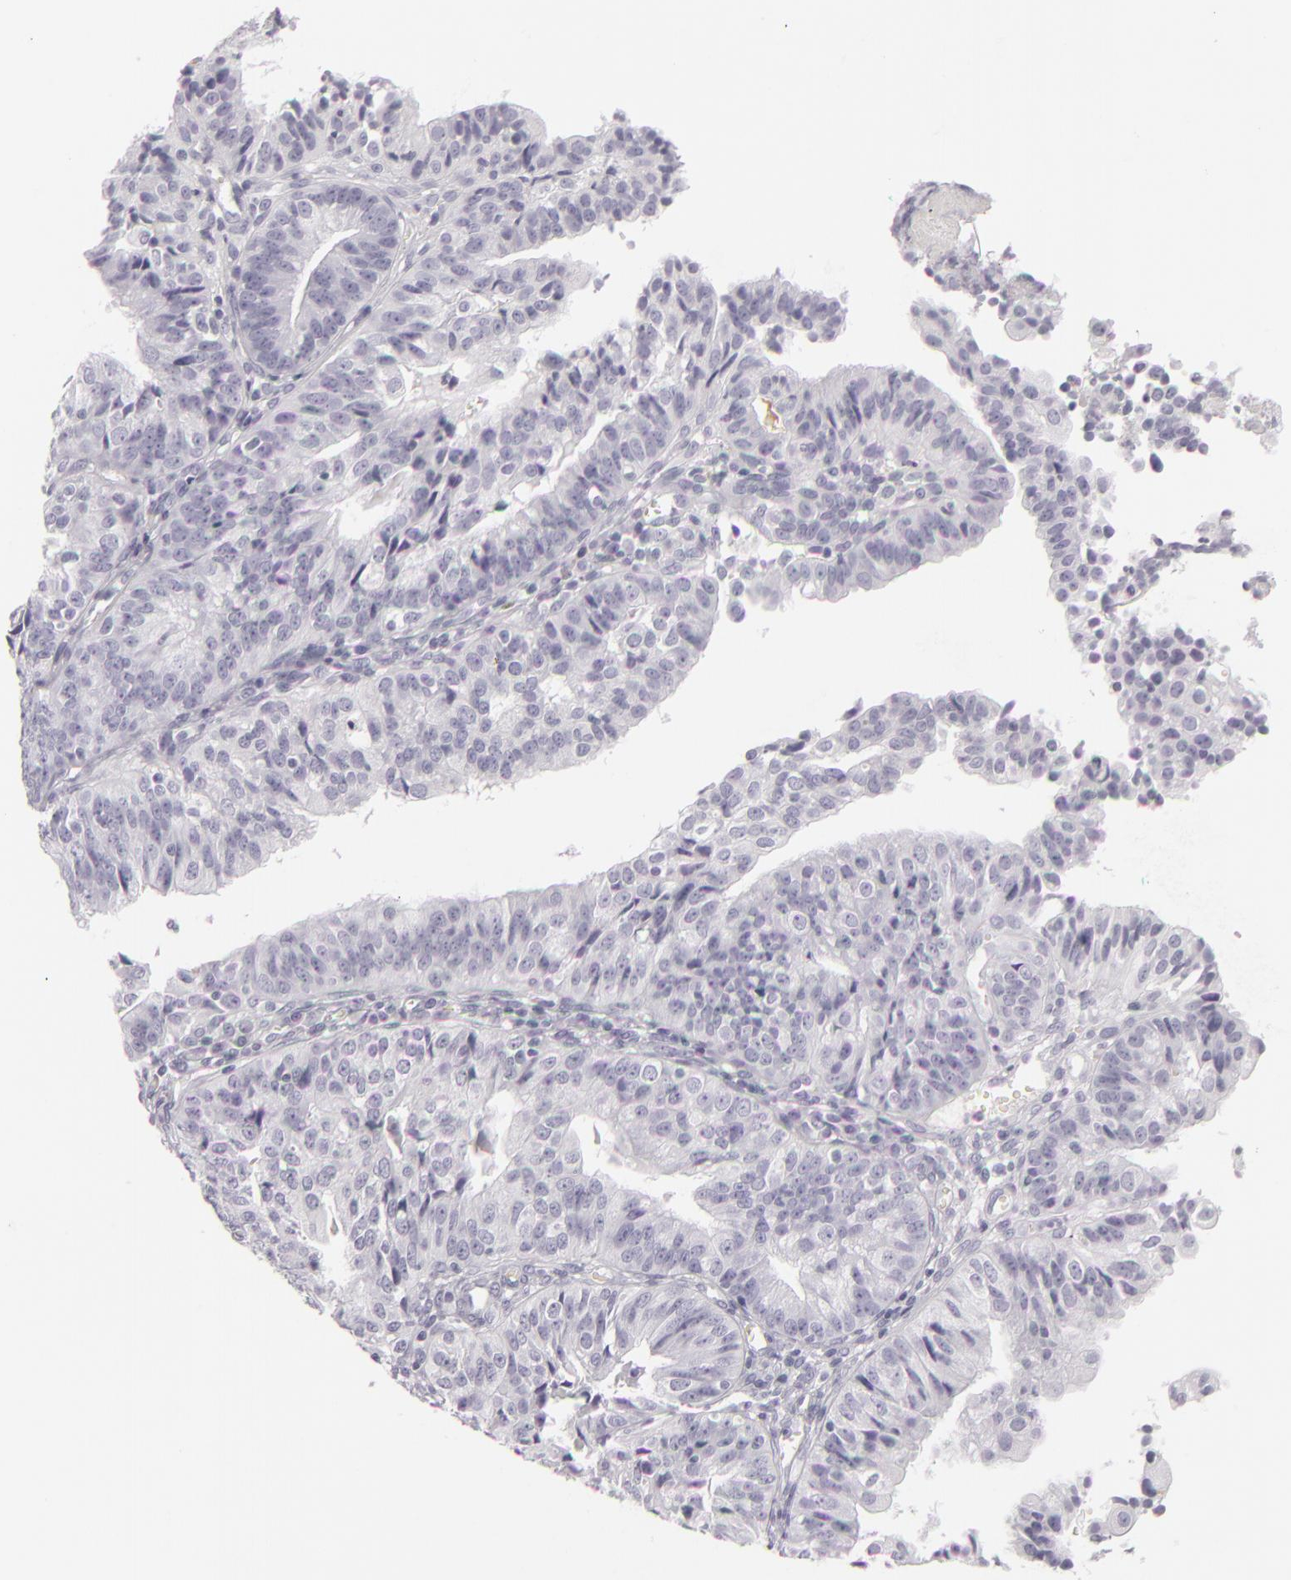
{"staining": {"intensity": "negative", "quantity": "none", "location": "none"}, "tissue": "endometrial cancer", "cell_type": "Tumor cells", "image_type": "cancer", "snomed": [{"axis": "morphology", "description": "Adenocarcinoma, NOS"}, {"axis": "topography", "description": "Endometrium"}], "caption": "Immunohistochemistry (IHC) of human endometrial adenocarcinoma reveals no expression in tumor cells. (Immunohistochemistry (IHC), brightfield microscopy, high magnification).", "gene": "CDX2", "patient": {"sex": "female", "age": 56}}